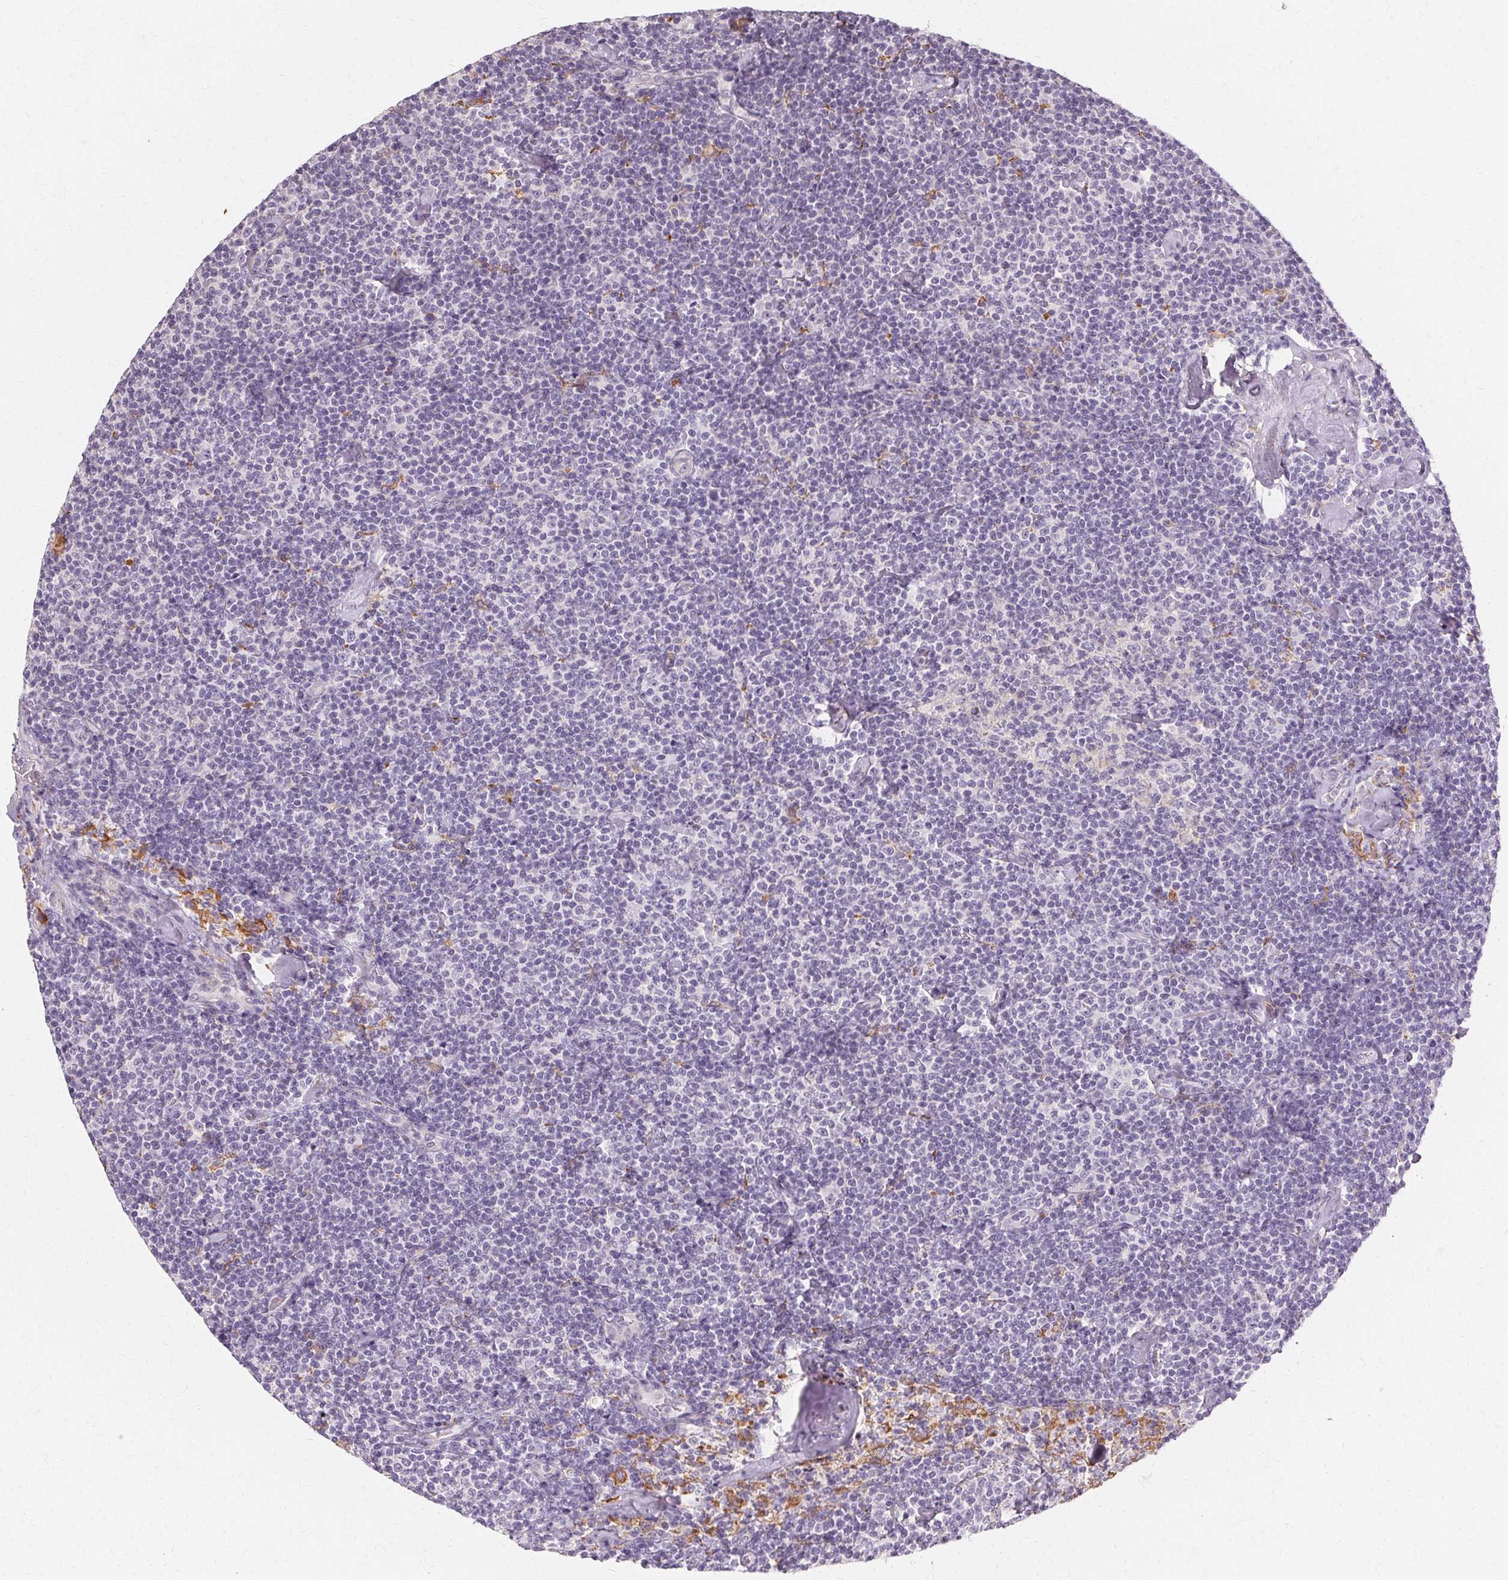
{"staining": {"intensity": "negative", "quantity": "none", "location": "none"}, "tissue": "lymphoma", "cell_type": "Tumor cells", "image_type": "cancer", "snomed": [{"axis": "morphology", "description": "Malignant lymphoma, non-Hodgkin's type, Low grade"}, {"axis": "topography", "description": "Lymph node"}], "caption": "Tumor cells are negative for brown protein staining in lymphoma. (Brightfield microscopy of DAB (3,3'-diaminobenzidine) immunohistochemistry at high magnification).", "gene": "IFNGR1", "patient": {"sex": "male", "age": 81}}